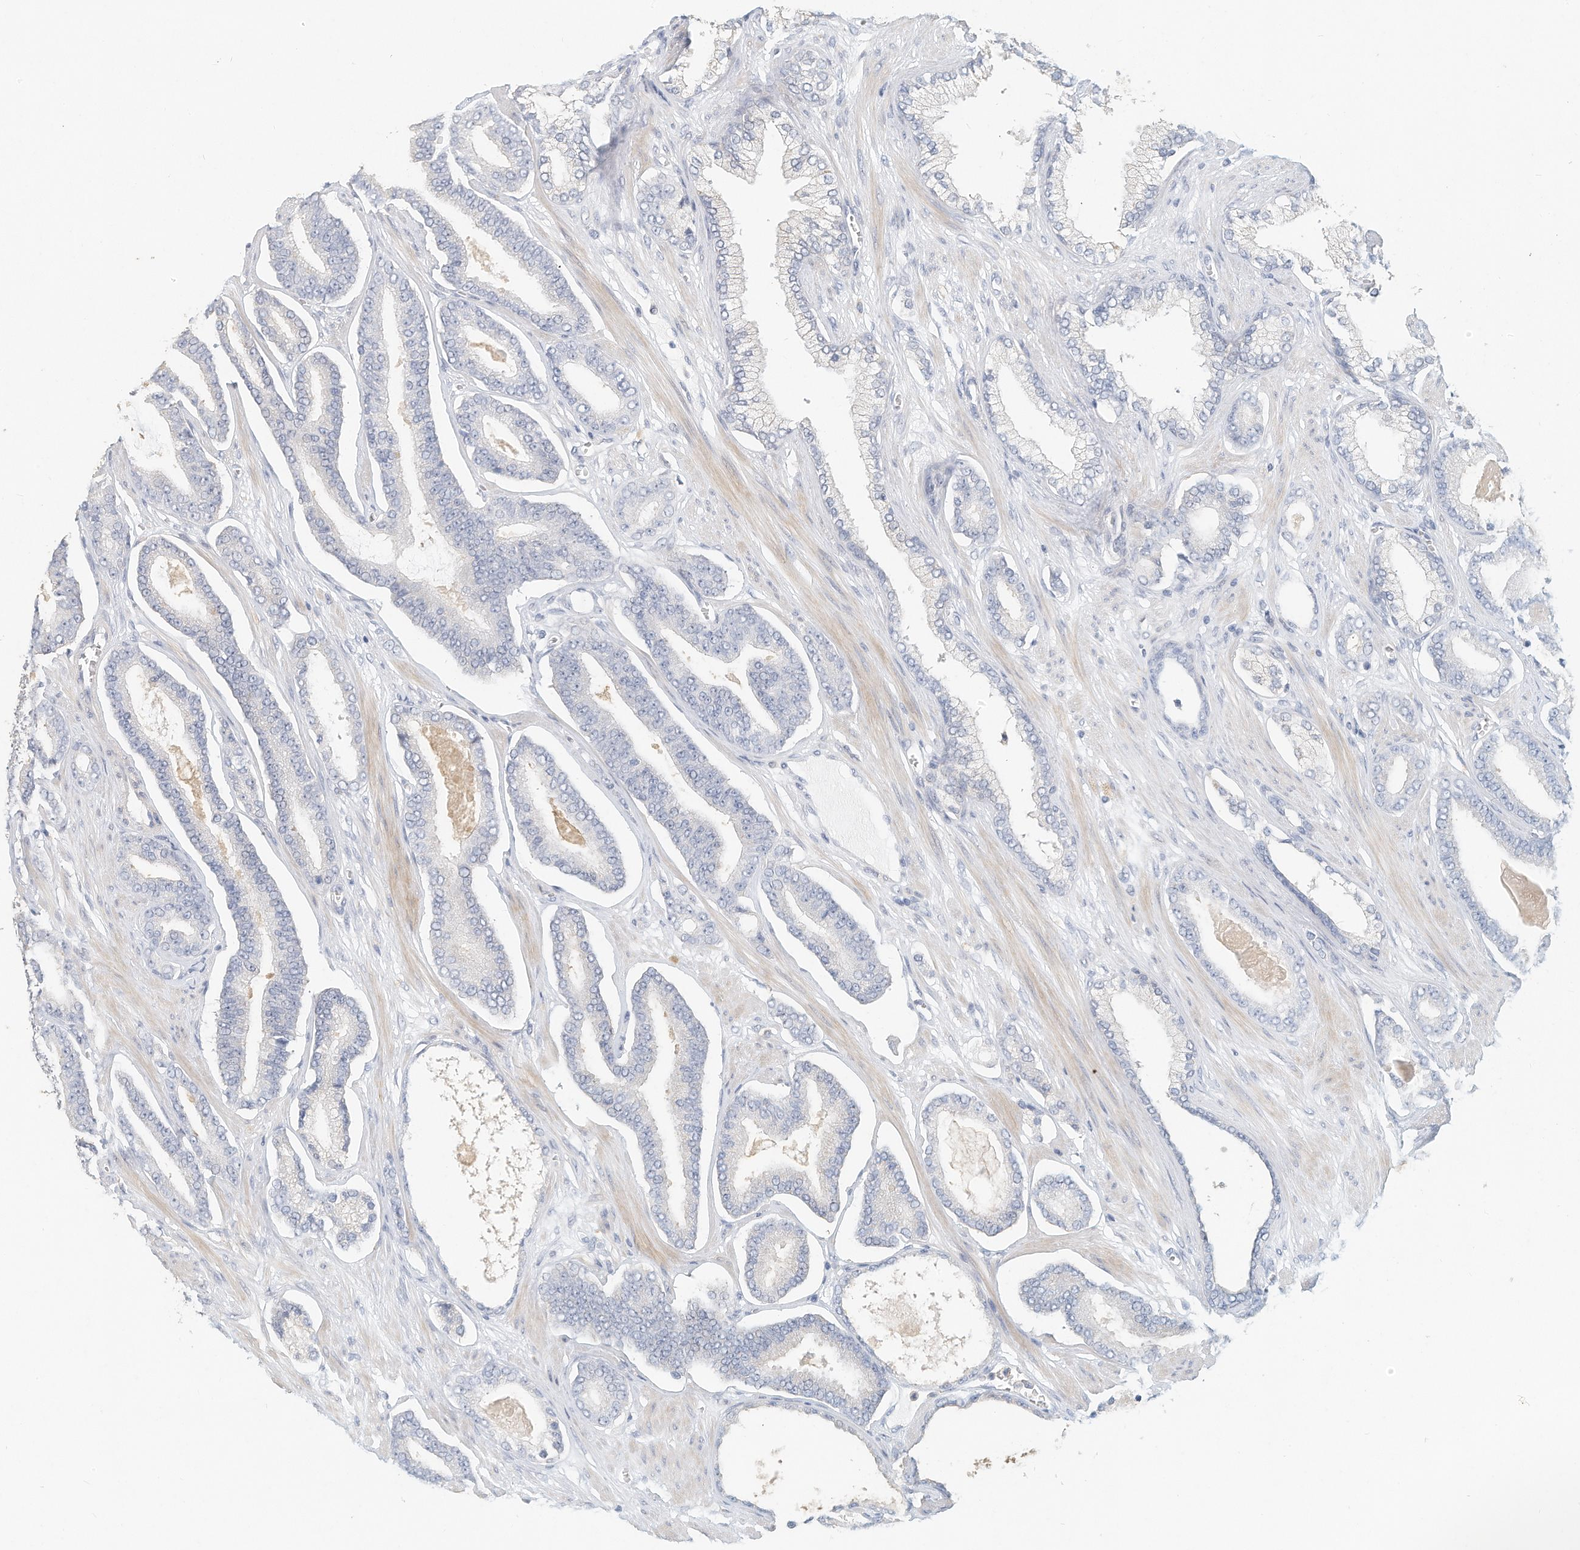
{"staining": {"intensity": "negative", "quantity": "none", "location": "none"}, "tissue": "prostate cancer", "cell_type": "Tumor cells", "image_type": "cancer", "snomed": [{"axis": "morphology", "description": "Adenocarcinoma, Low grade"}, {"axis": "topography", "description": "Prostate"}], "caption": "Immunohistochemistry (IHC) of low-grade adenocarcinoma (prostate) shows no staining in tumor cells.", "gene": "MICAL1", "patient": {"sex": "male", "age": 70}}